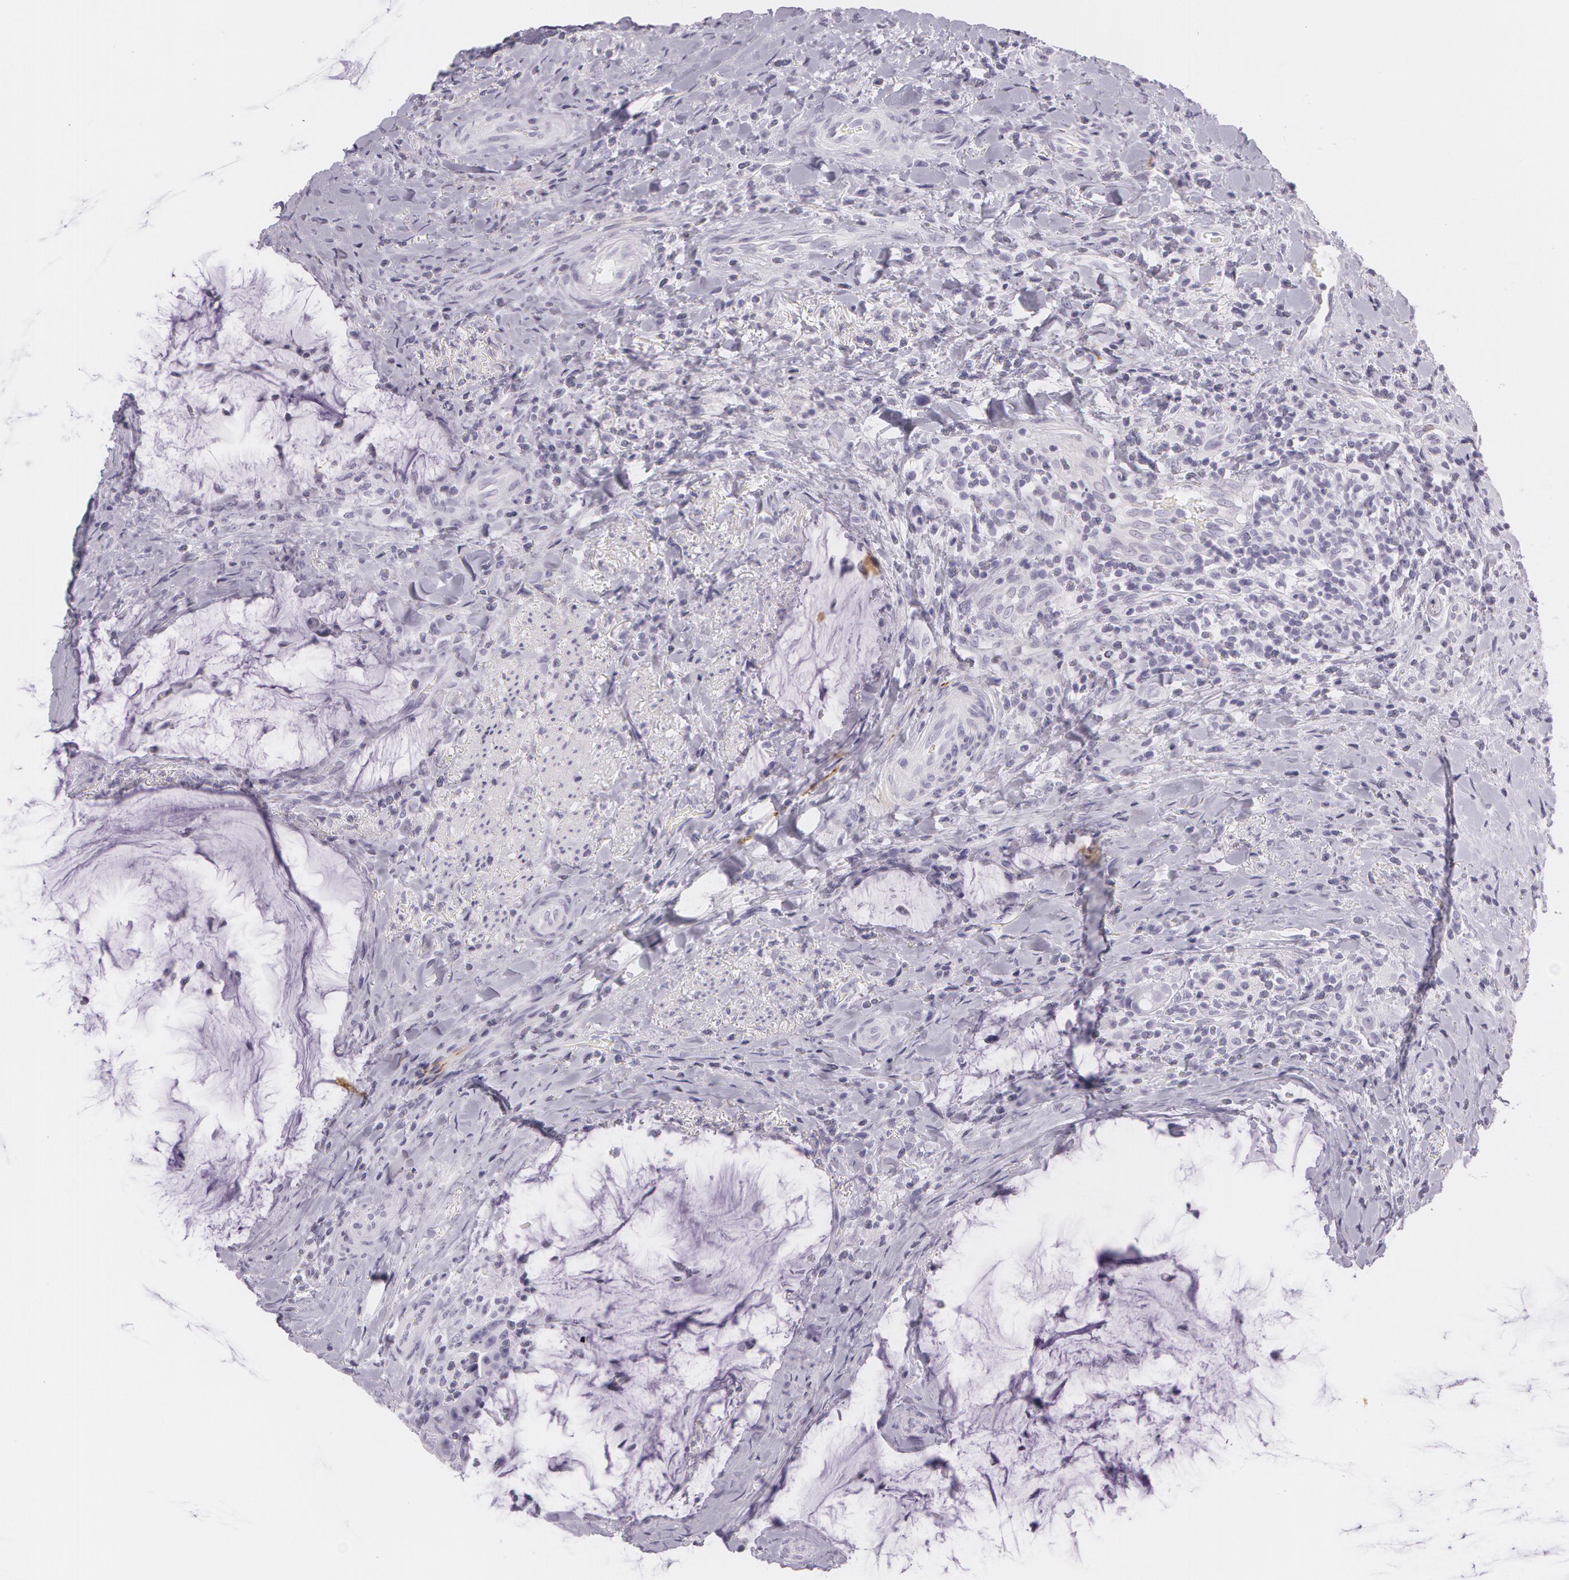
{"staining": {"intensity": "negative", "quantity": "none", "location": "none"}, "tissue": "colorectal cancer", "cell_type": "Tumor cells", "image_type": "cancer", "snomed": [{"axis": "morphology", "description": "Adenocarcinoma, NOS"}, {"axis": "topography", "description": "Rectum"}], "caption": "Human colorectal adenocarcinoma stained for a protein using immunohistochemistry reveals no positivity in tumor cells.", "gene": "SNCG", "patient": {"sex": "female", "age": 71}}